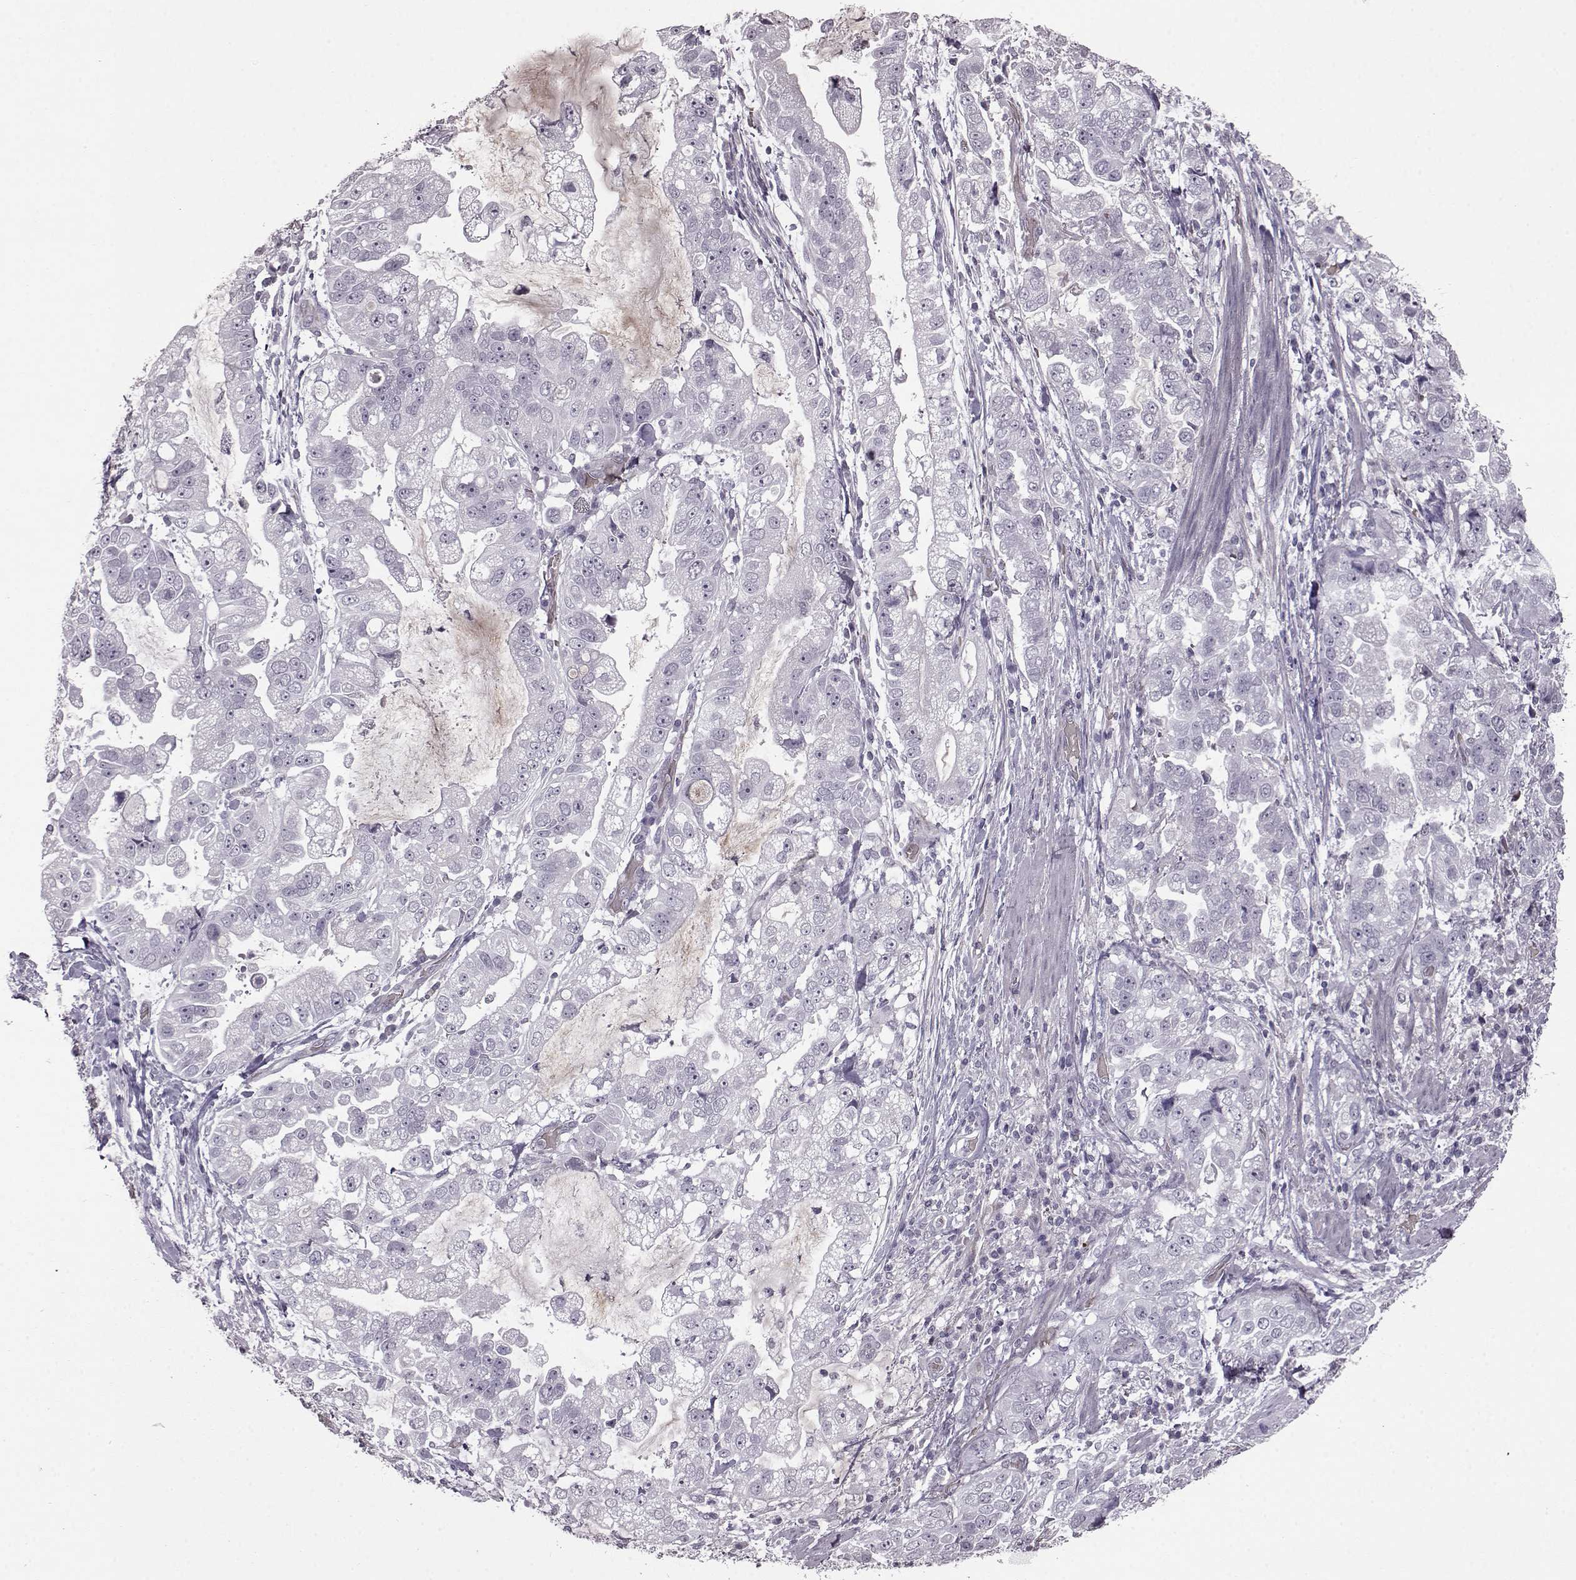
{"staining": {"intensity": "negative", "quantity": "none", "location": "none"}, "tissue": "stomach cancer", "cell_type": "Tumor cells", "image_type": "cancer", "snomed": [{"axis": "morphology", "description": "Adenocarcinoma, NOS"}, {"axis": "topography", "description": "Stomach"}], "caption": "Stomach cancer (adenocarcinoma) was stained to show a protein in brown. There is no significant positivity in tumor cells.", "gene": "PROP1", "patient": {"sex": "male", "age": 59}}